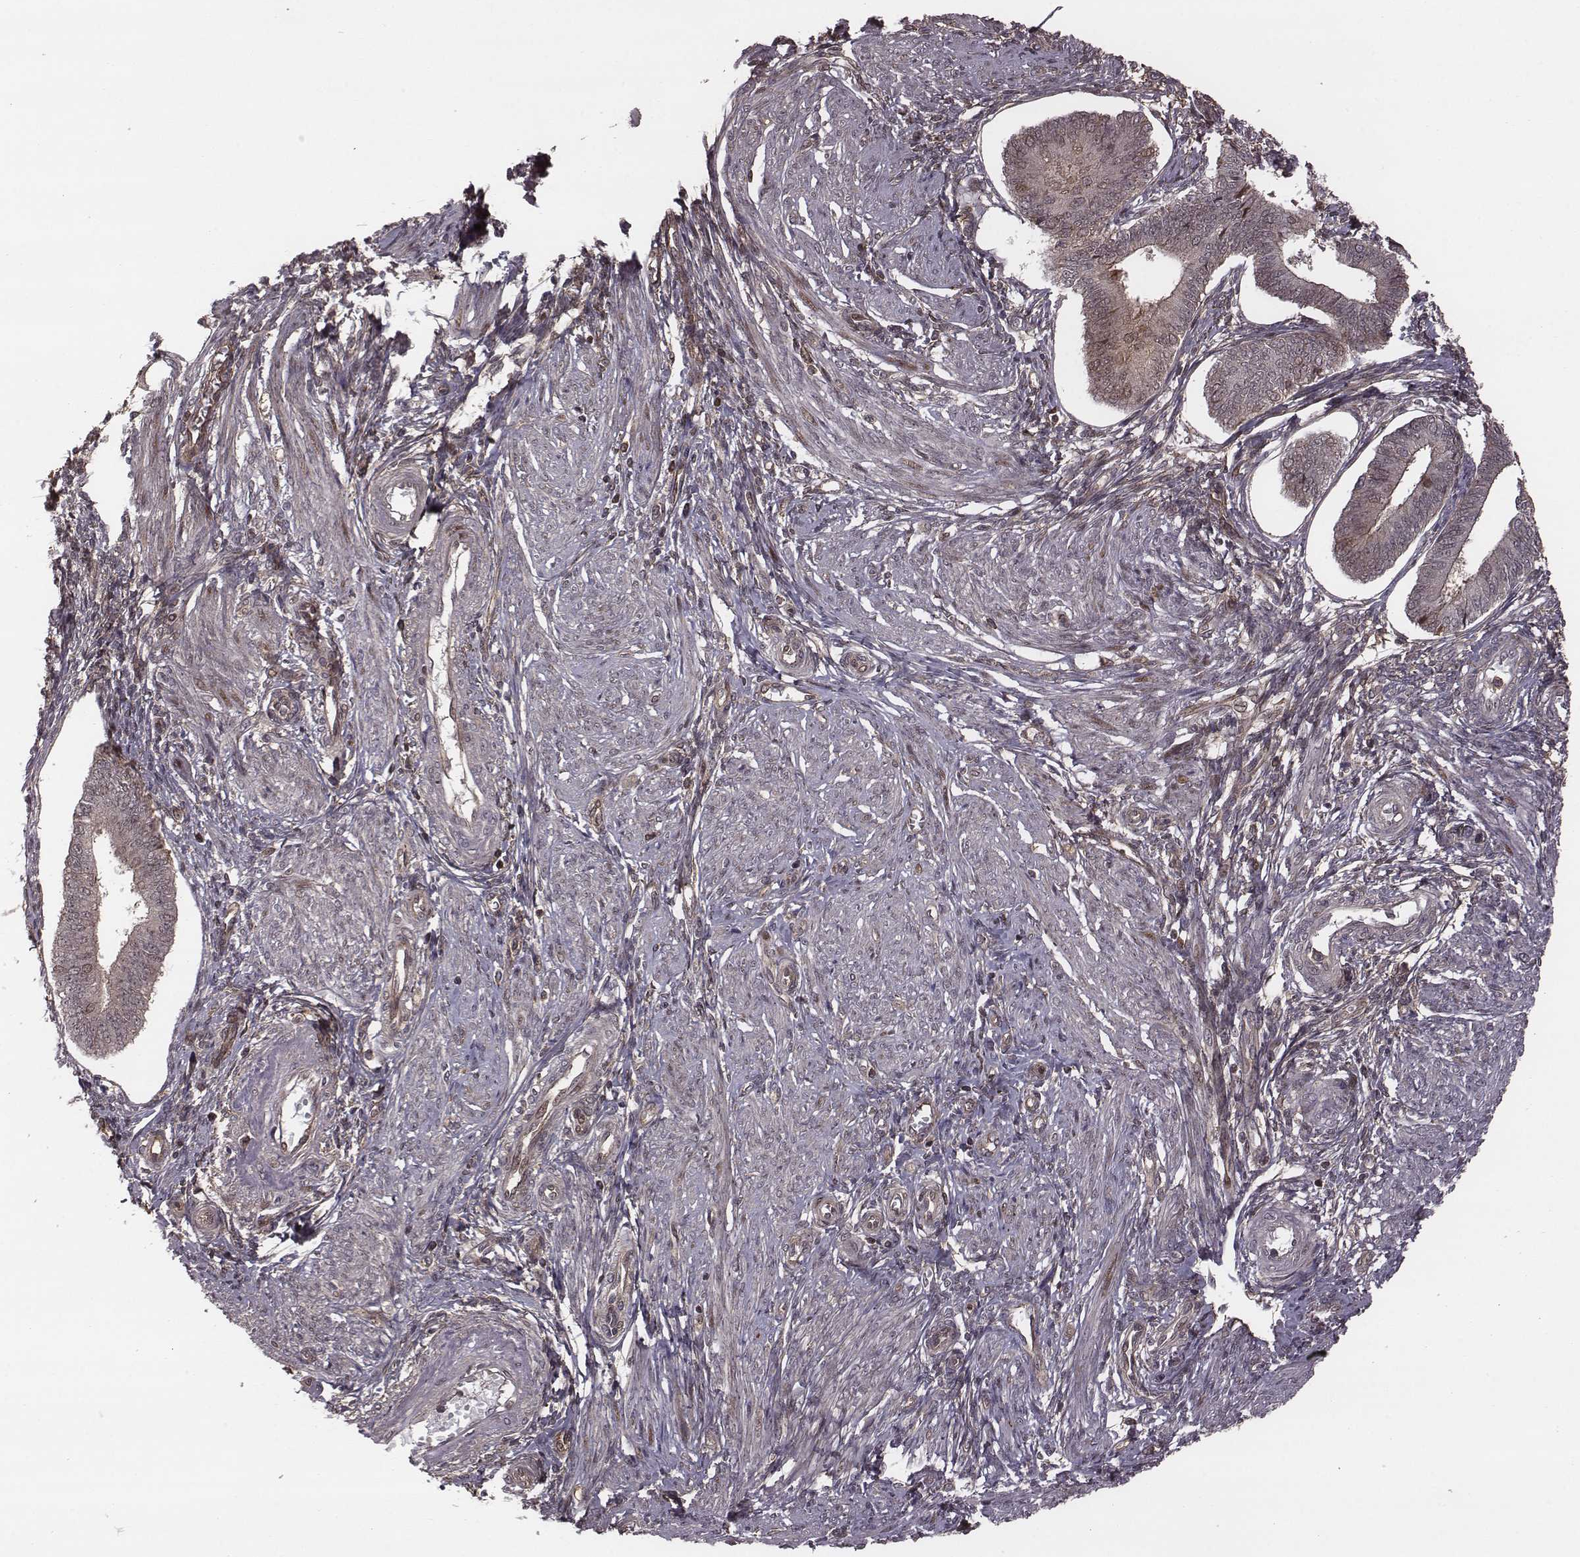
{"staining": {"intensity": "weak", "quantity": "25%-75%", "location": "cytoplasmic/membranous,nuclear"}, "tissue": "endometrium", "cell_type": "Cells in endometrial stroma", "image_type": "normal", "snomed": [{"axis": "morphology", "description": "Normal tissue, NOS"}, {"axis": "topography", "description": "Endometrium"}], "caption": "Brown immunohistochemical staining in unremarkable human endometrium shows weak cytoplasmic/membranous,nuclear positivity in approximately 25%-75% of cells in endometrial stroma.", "gene": "RPL3", "patient": {"sex": "female", "age": 42}}